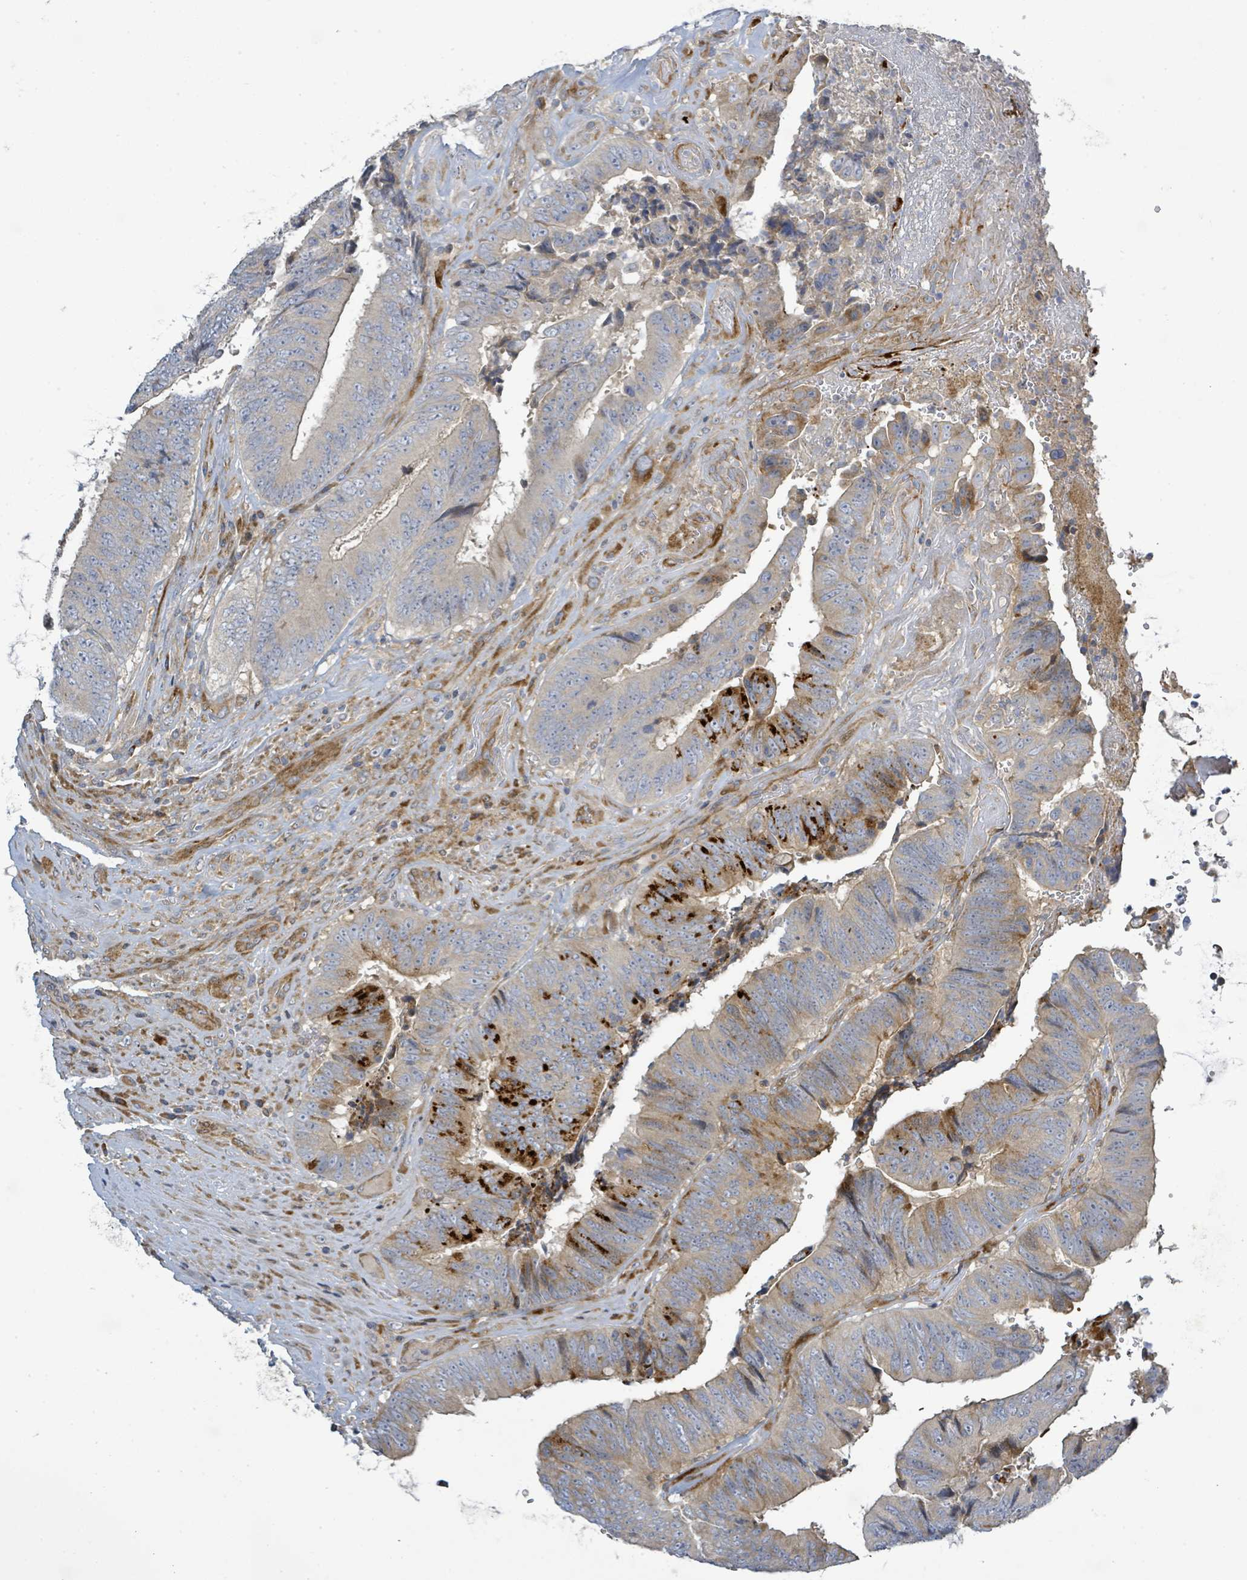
{"staining": {"intensity": "strong", "quantity": "<25%", "location": "cytoplasmic/membranous"}, "tissue": "colorectal cancer", "cell_type": "Tumor cells", "image_type": "cancer", "snomed": [{"axis": "morphology", "description": "Adenocarcinoma, NOS"}, {"axis": "topography", "description": "Rectum"}], "caption": "An image showing strong cytoplasmic/membranous expression in about <25% of tumor cells in colorectal adenocarcinoma, as visualized by brown immunohistochemical staining.", "gene": "CFAP210", "patient": {"sex": "male", "age": 72}}